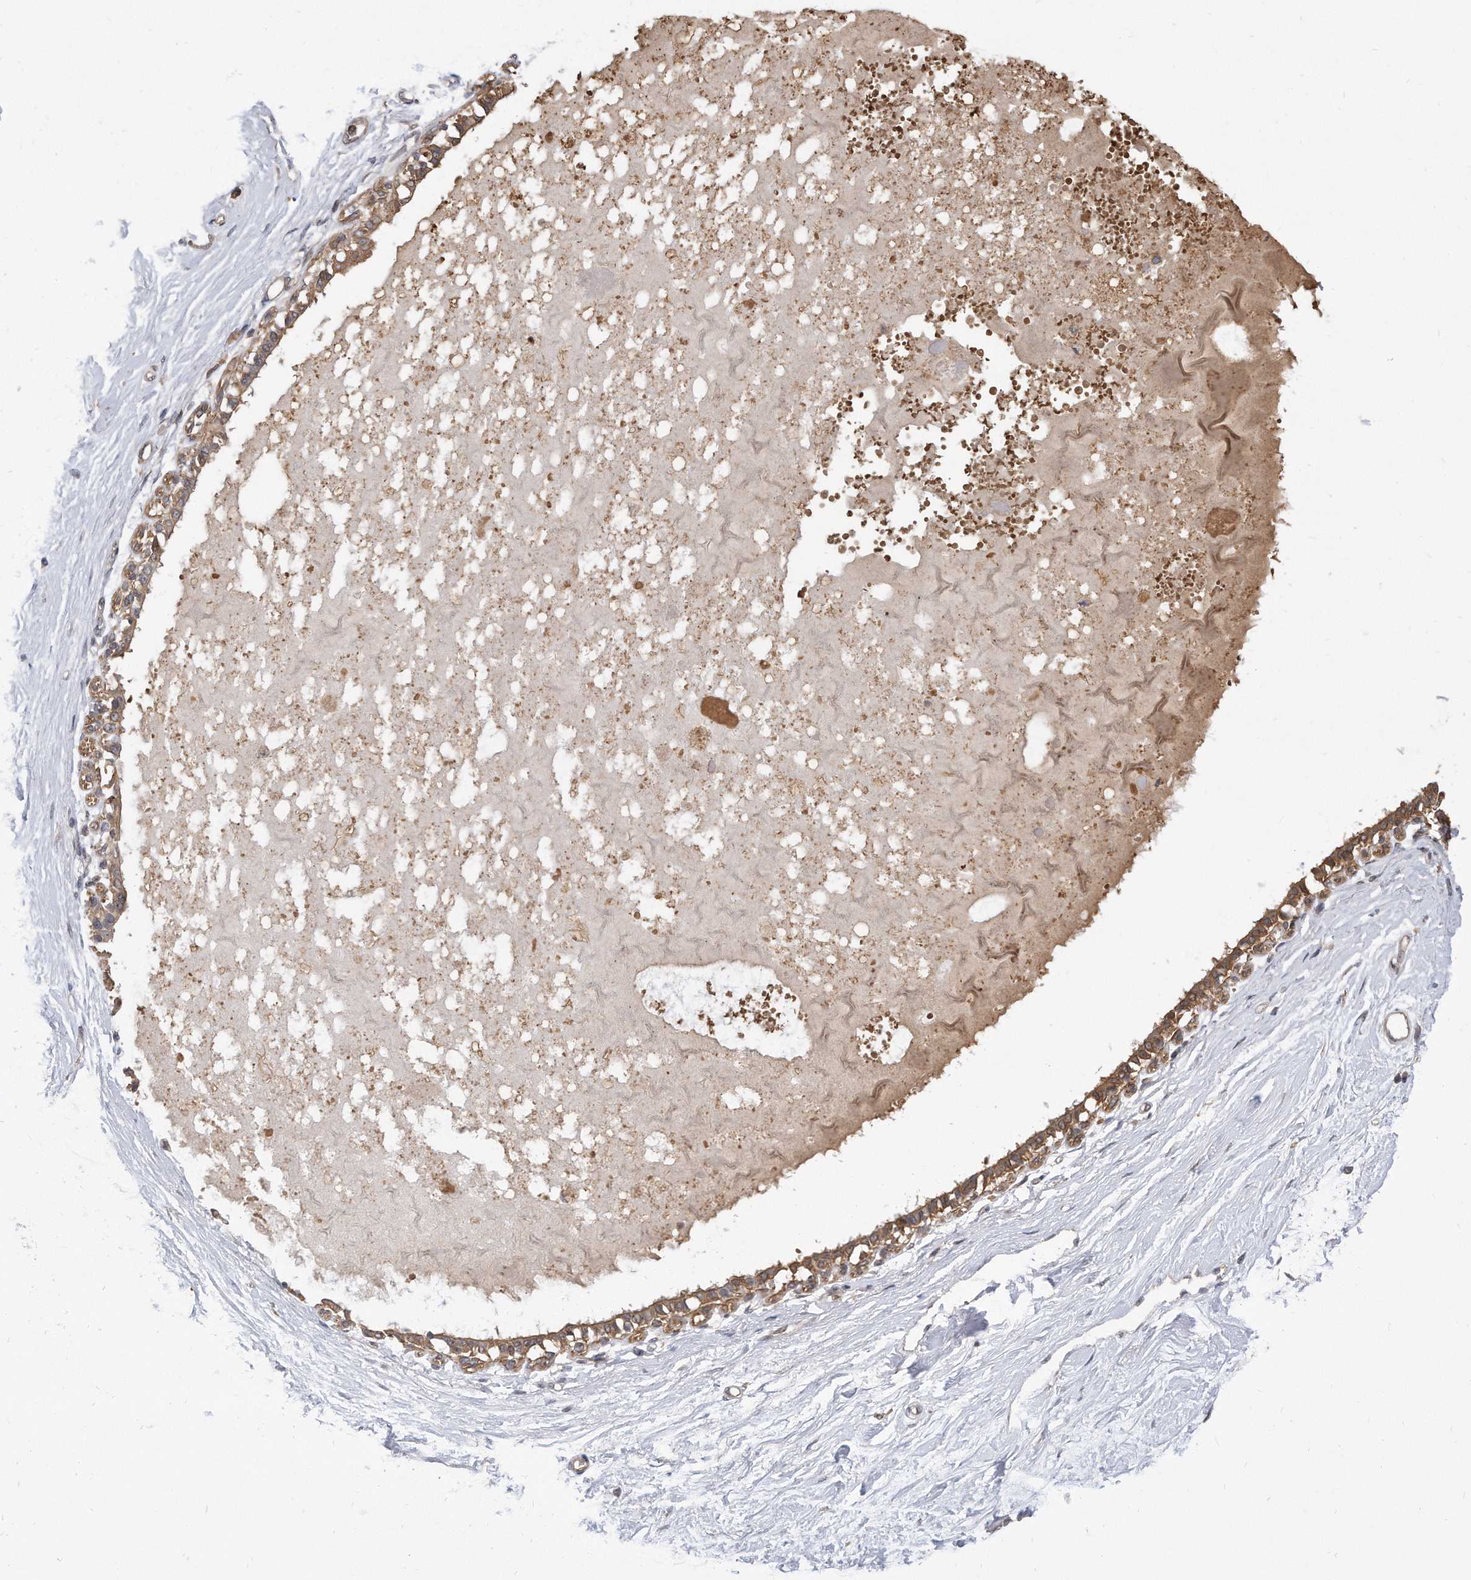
{"staining": {"intensity": "negative", "quantity": "none", "location": "none"}, "tissue": "breast", "cell_type": "Adipocytes", "image_type": "normal", "snomed": [{"axis": "morphology", "description": "Normal tissue, NOS"}, {"axis": "topography", "description": "Breast"}], "caption": "IHC histopathology image of benign breast: breast stained with DAB displays no significant protein expression in adipocytes.", "gene": "TCP1", "patient": {"sex": "female", "age": 45}}